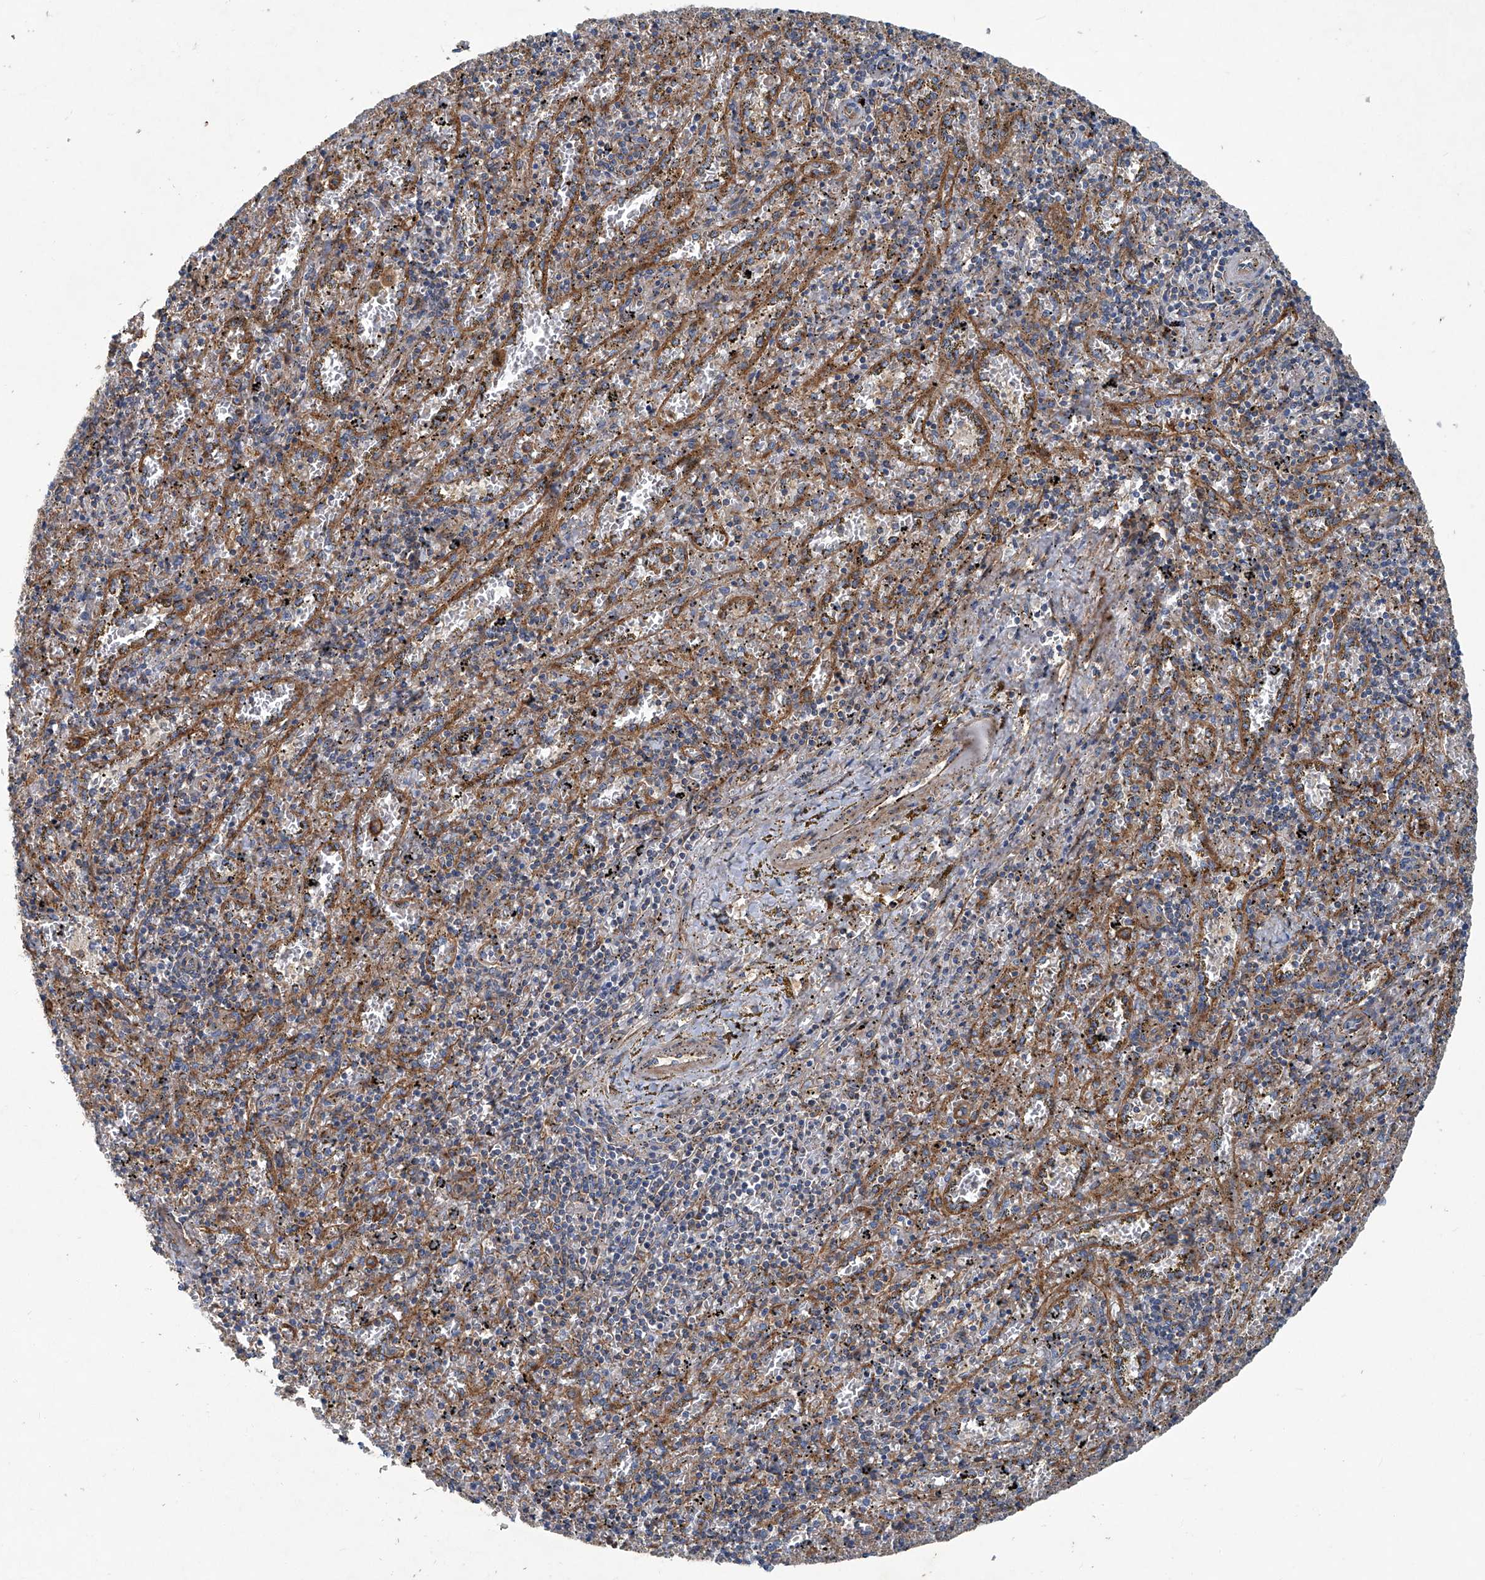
{"staining": {"intensity": "weak", "quantity": "<25%", "location": "cytoplasmic/membranous"}, "tissue": "spleen", "cell_type": "Cells in red pulp", "image_type": "normal", "snomed": [{"axis": "morphology", "description": "Normal tissue, NOS"}, {"axis": "topography", "description": "Spleen"}], "caption": "Cells in red pulp are negative for protein expression in normal human spleen. Nuclei are stained in blue.", "gene": "PIGH", "patient": {"sex": "male", "age": 11}}